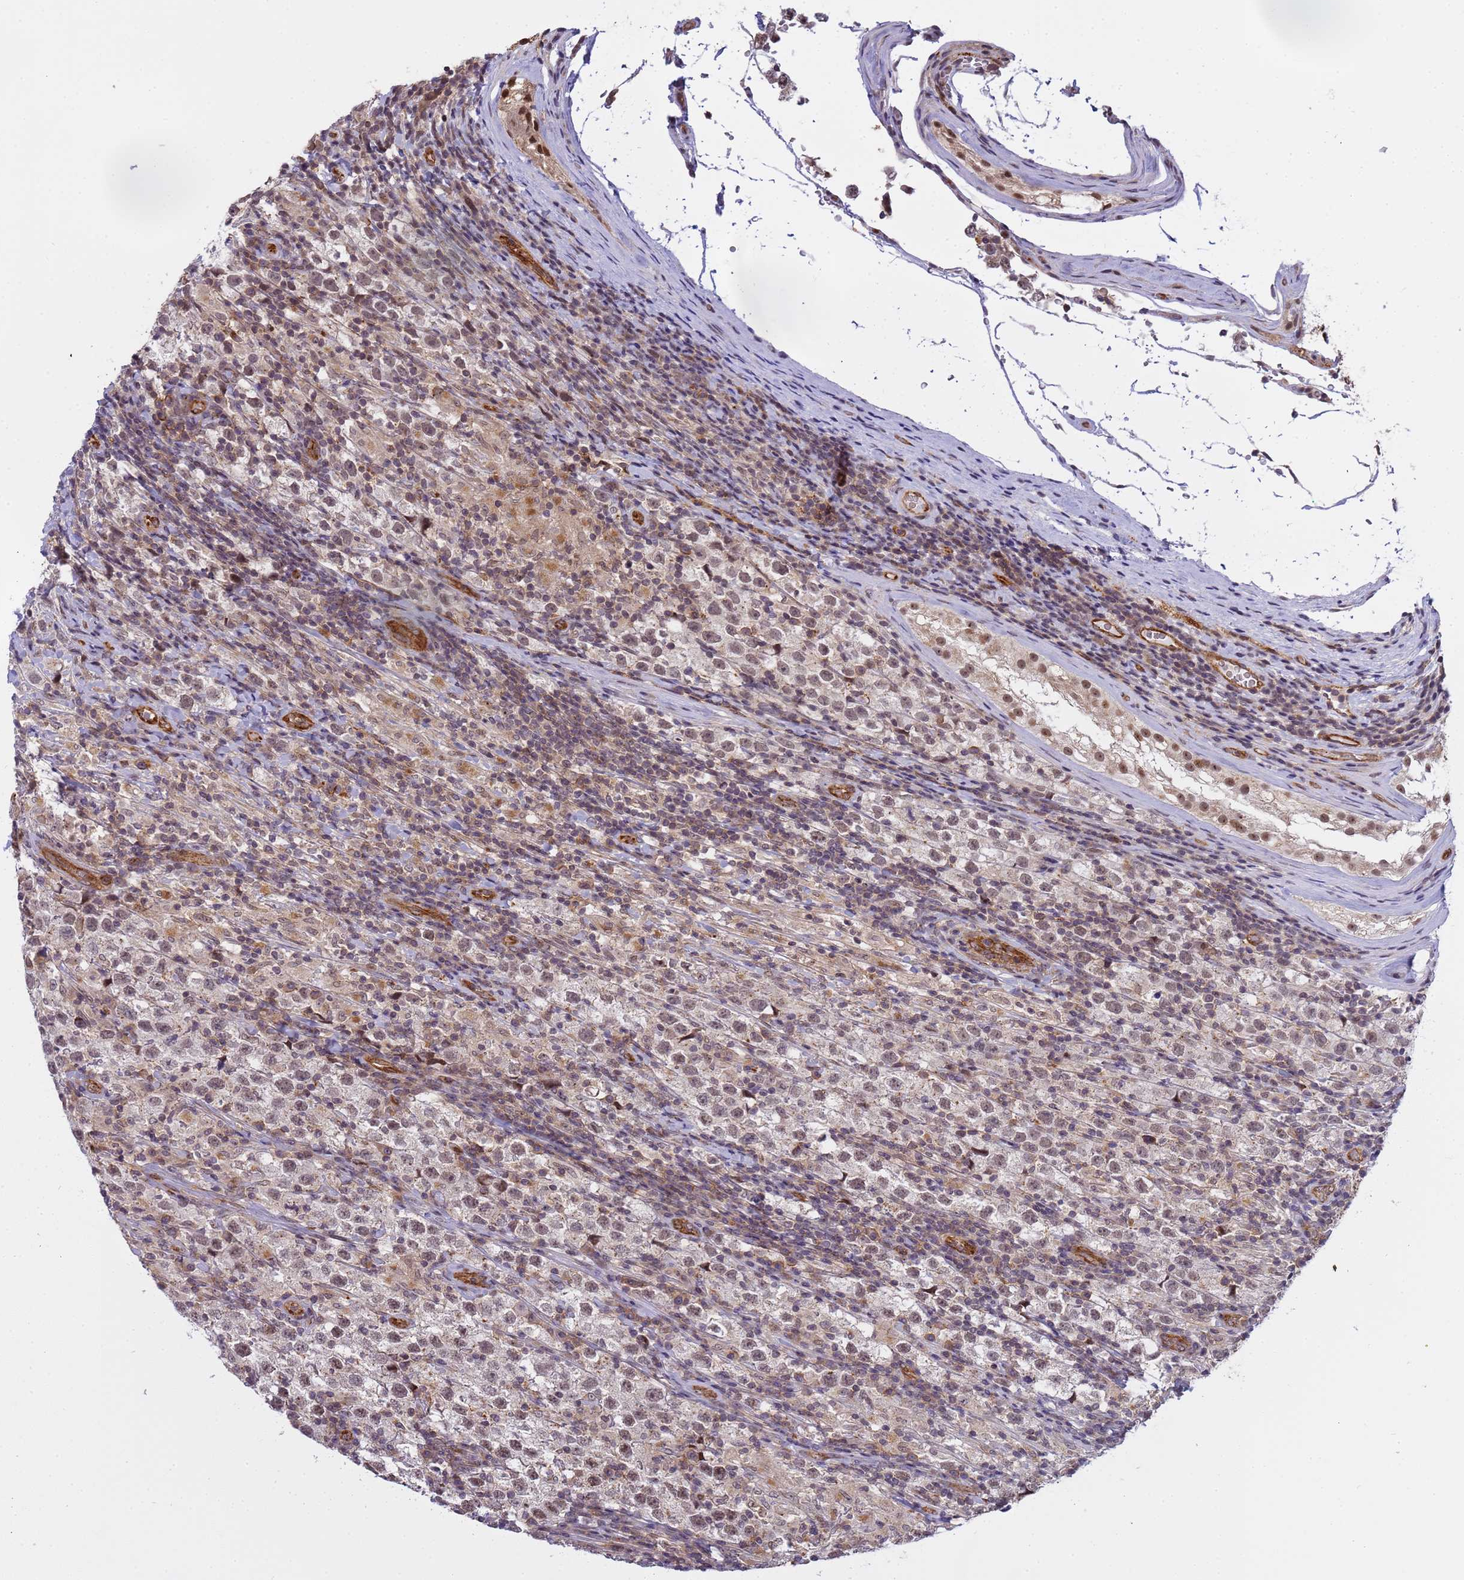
{"staining": {"intensity": "weak", "quantity": ">75%", "location": "nuclear"}, "tissue": "testis cancer", "cell_type": "Tumor cells", "image_type": "cancer", "snomed": [{"axis": "morphology", "description": "Seminoma, NOS"}, {"axis": "morphology", "description": "Carcinoma, Embryonal, NOS"}, {"axis": "topography", "description": "Testis"}], "caption": "DAB immunohistochemical staining of testis cancer shows weak nuclear protein positivity in approximately >75% of tumor cells.", "gene": "EMC2", "patient": {"sex": "male", "age": 41}}